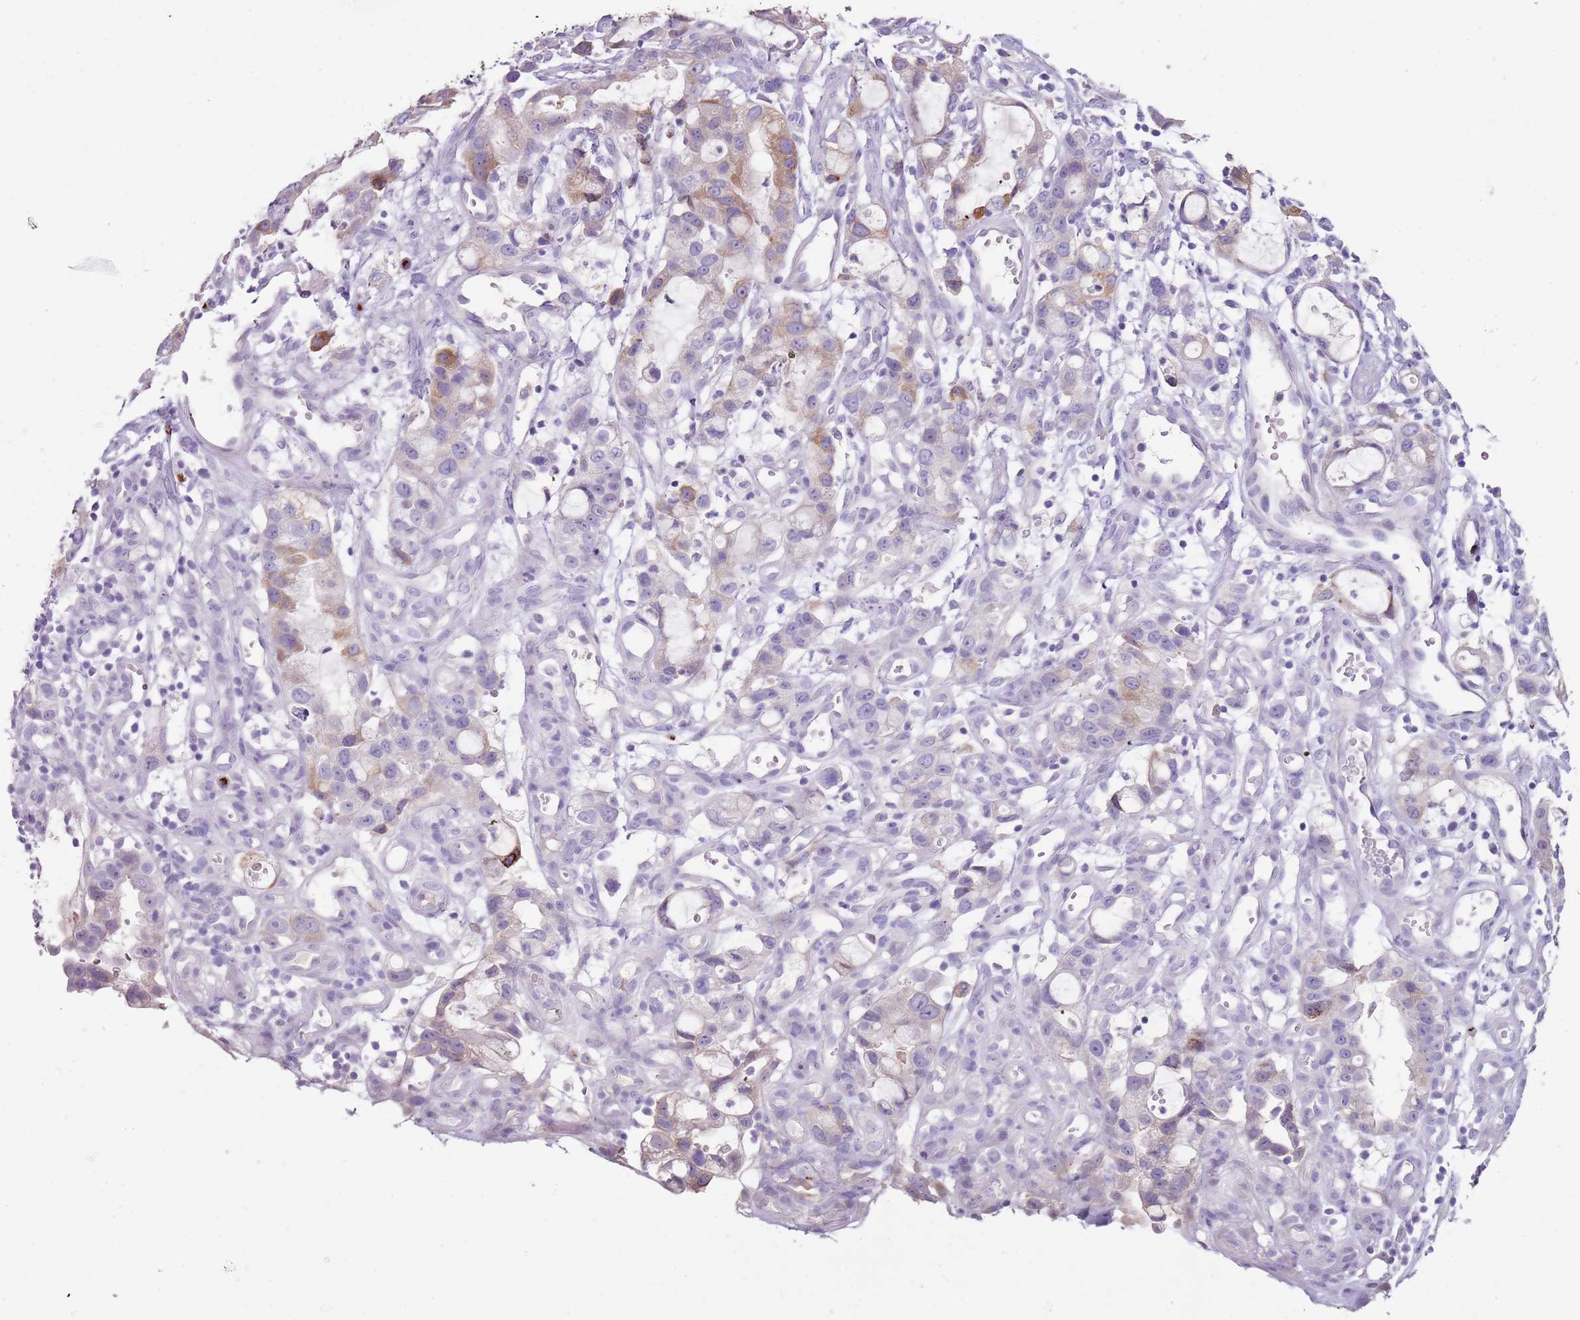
{"staining": {"intensity": "moderate", "quantity": "<25%", "location": "cytoplasmic/membranous"}, "tissue": "stomach cancer", "cell_type": "Tumor cells", "image_type": "cancer", "snomed": [{"axis": "morphology", "description": "Adenocarcinoma, NOS"}, {"axis": "topography", "description": "Stomach"}], "caption": "High-power microscopy captured an IHC histopathology image of stomach cancer (adenocarcinoma), revealing moderate cytoplasmic/membranous staining in about <25% of tumor cells. (DAB IHC, brown staining for protein, blue staining for nuclei).", "gene": "C2CD3", "patient": {"sex": "male", "age": 55}}